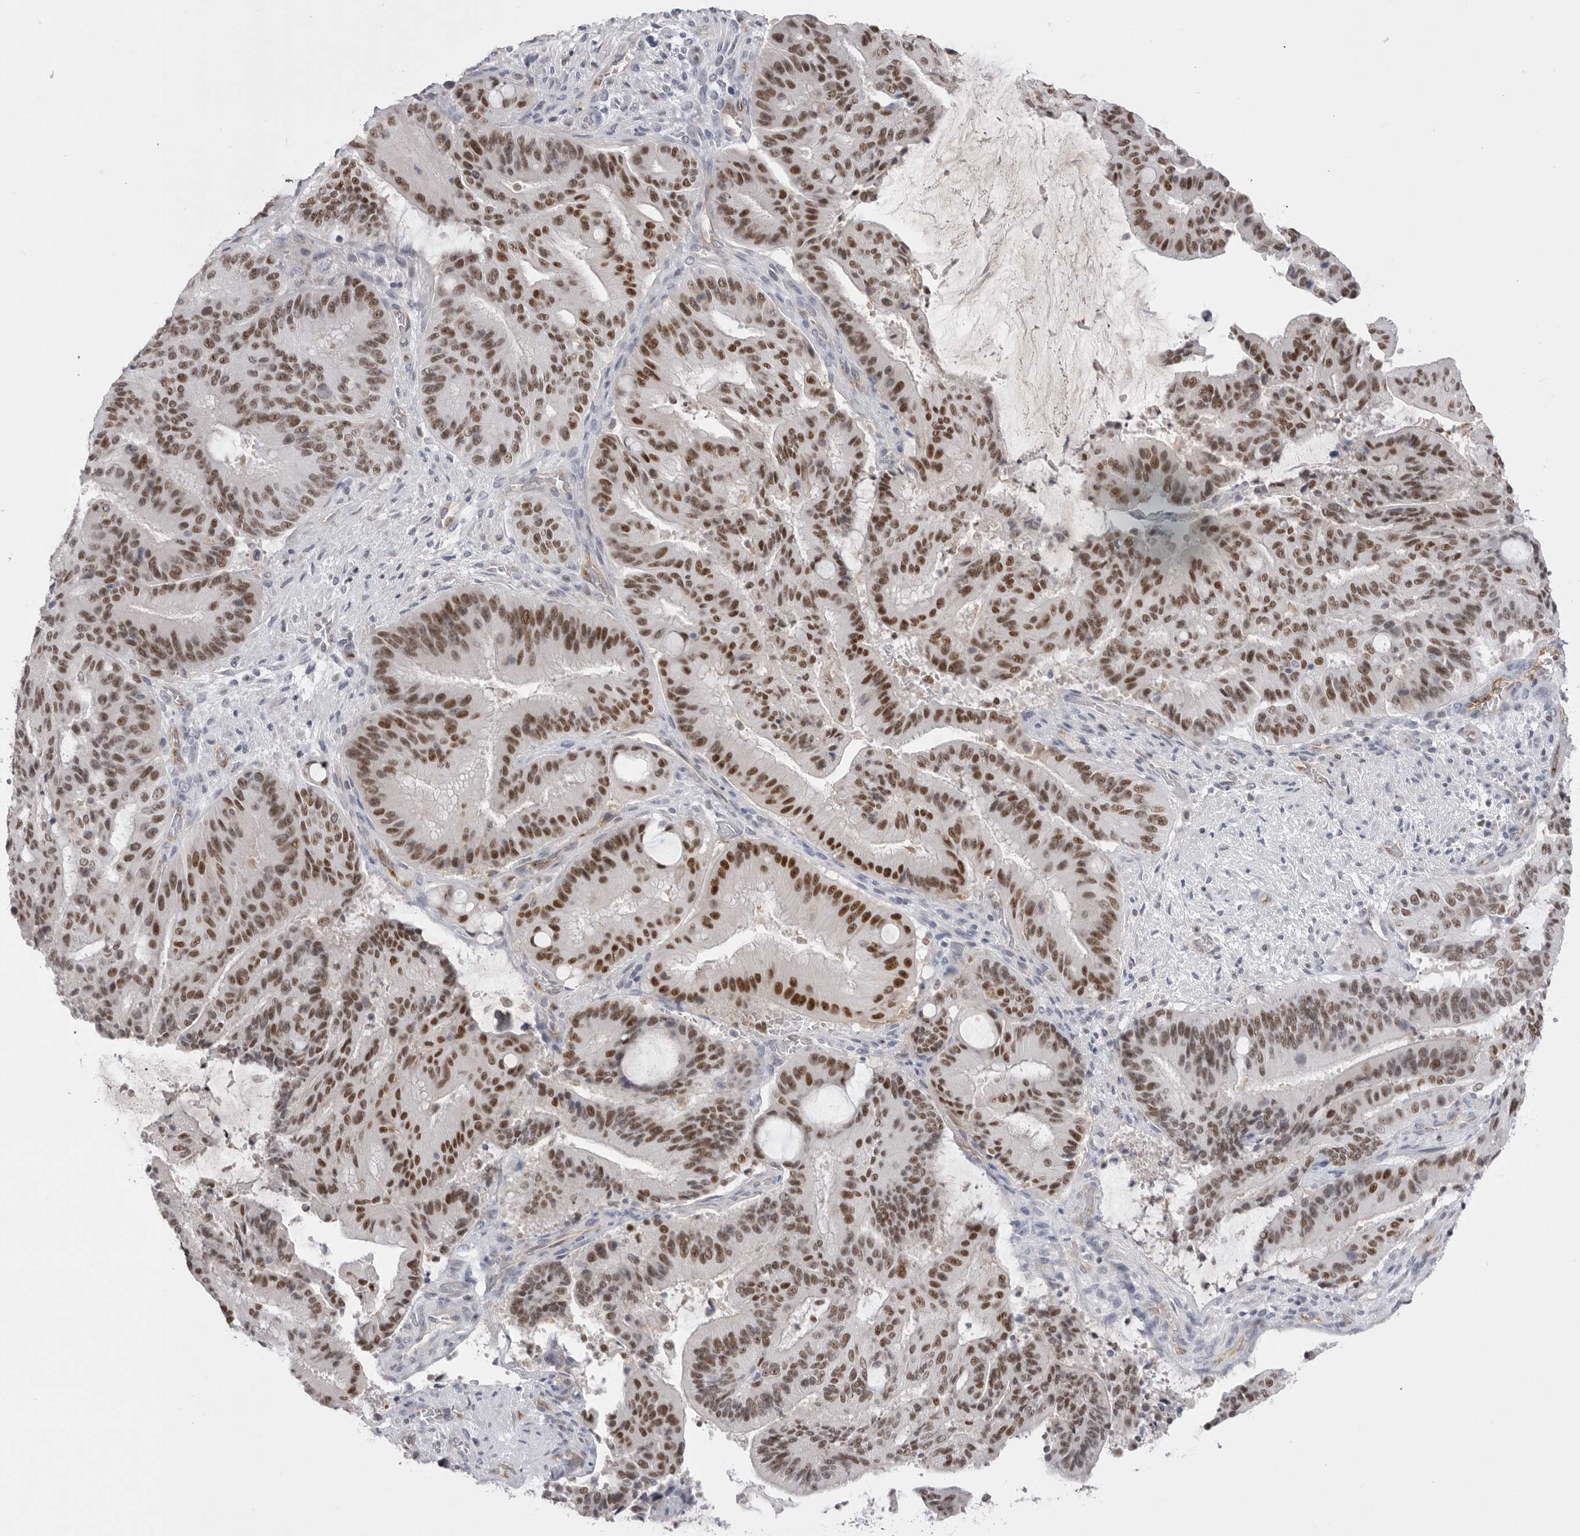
{"staining": {"intensity": "moderate", "quantity": ">75%", "location": "nuclear"}, "tissue": "liver cancer", "cell_type": "Tumor cells", "image_type": "cancer", "snomed": [{"axis": "morphology", "description": "Normal tissue, NOS"}, {"axis": "morphology", "description": "Cholangiocarcinoma"}, {"axis": "topography", "description": "Liver"}, {"axis": "topography", "description": "Peripheral nerve tissue"}], "caption": "Immunohistochemical staining of liver cancer (cholangiocarcinoma) shows medium levels of moderate nuclear protein expression in about >75% of tumor cells.", "gene": "ZBTB7B", "patient": {"sex": "female", "age": 73}}